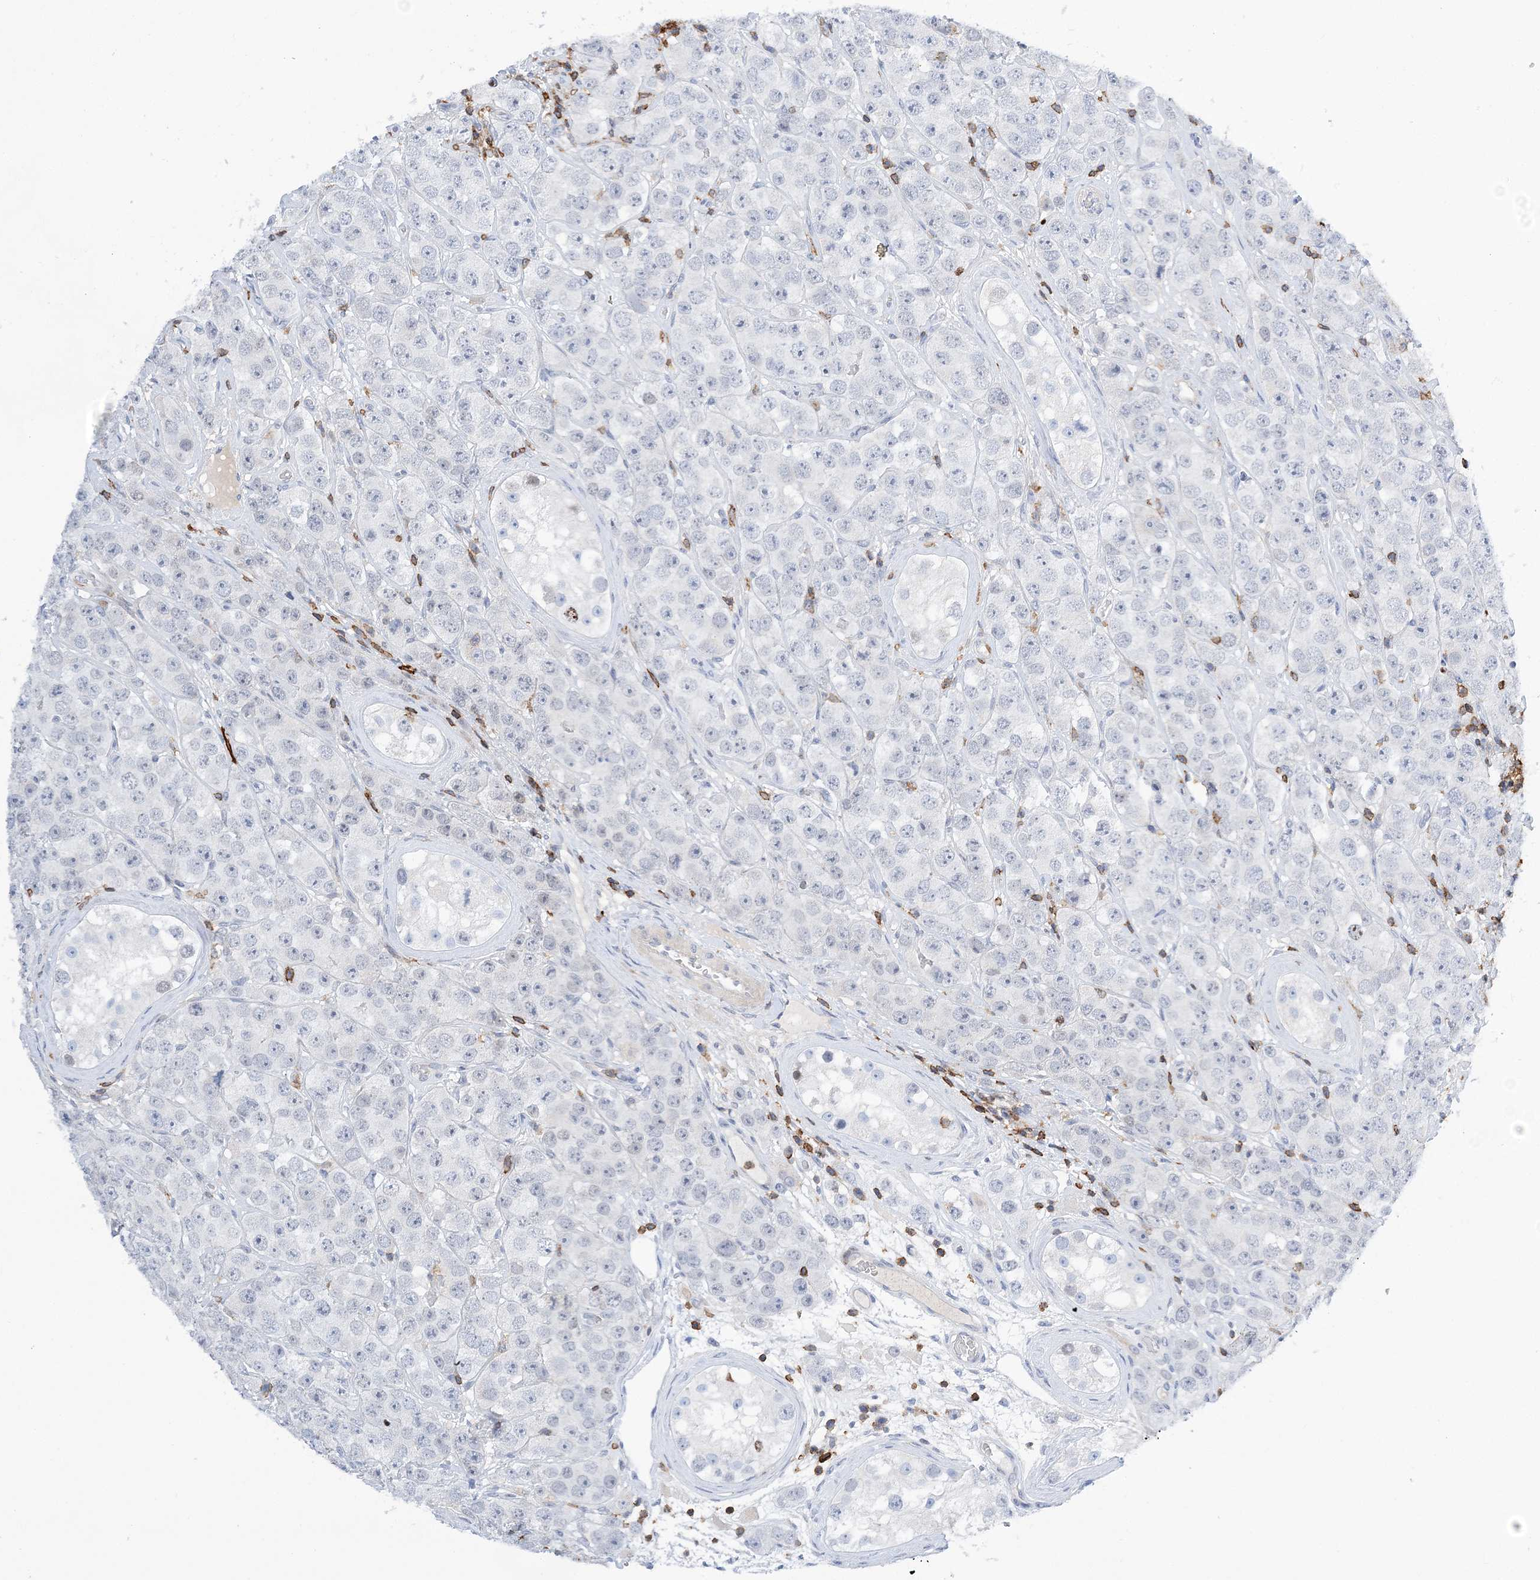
{"staining": {"intensity": "negative", "quantity": "none", "location": "none"}, "tissue": "testis cancer", "cell_type": "Tumor cells", "image_type": "cancer", "snomed": [{"axis": "morphology", "description": "Seminoma, NOS"}, {"axis": "topography", "description": "Testis"}], "caption": "The immunohistochemistry (IHC) photomicrograph has no significant positivity in tumor cells of testis seminoma tissue.", "gene": "PRMT9", "patient": {"sex": "male", "age": 28}}